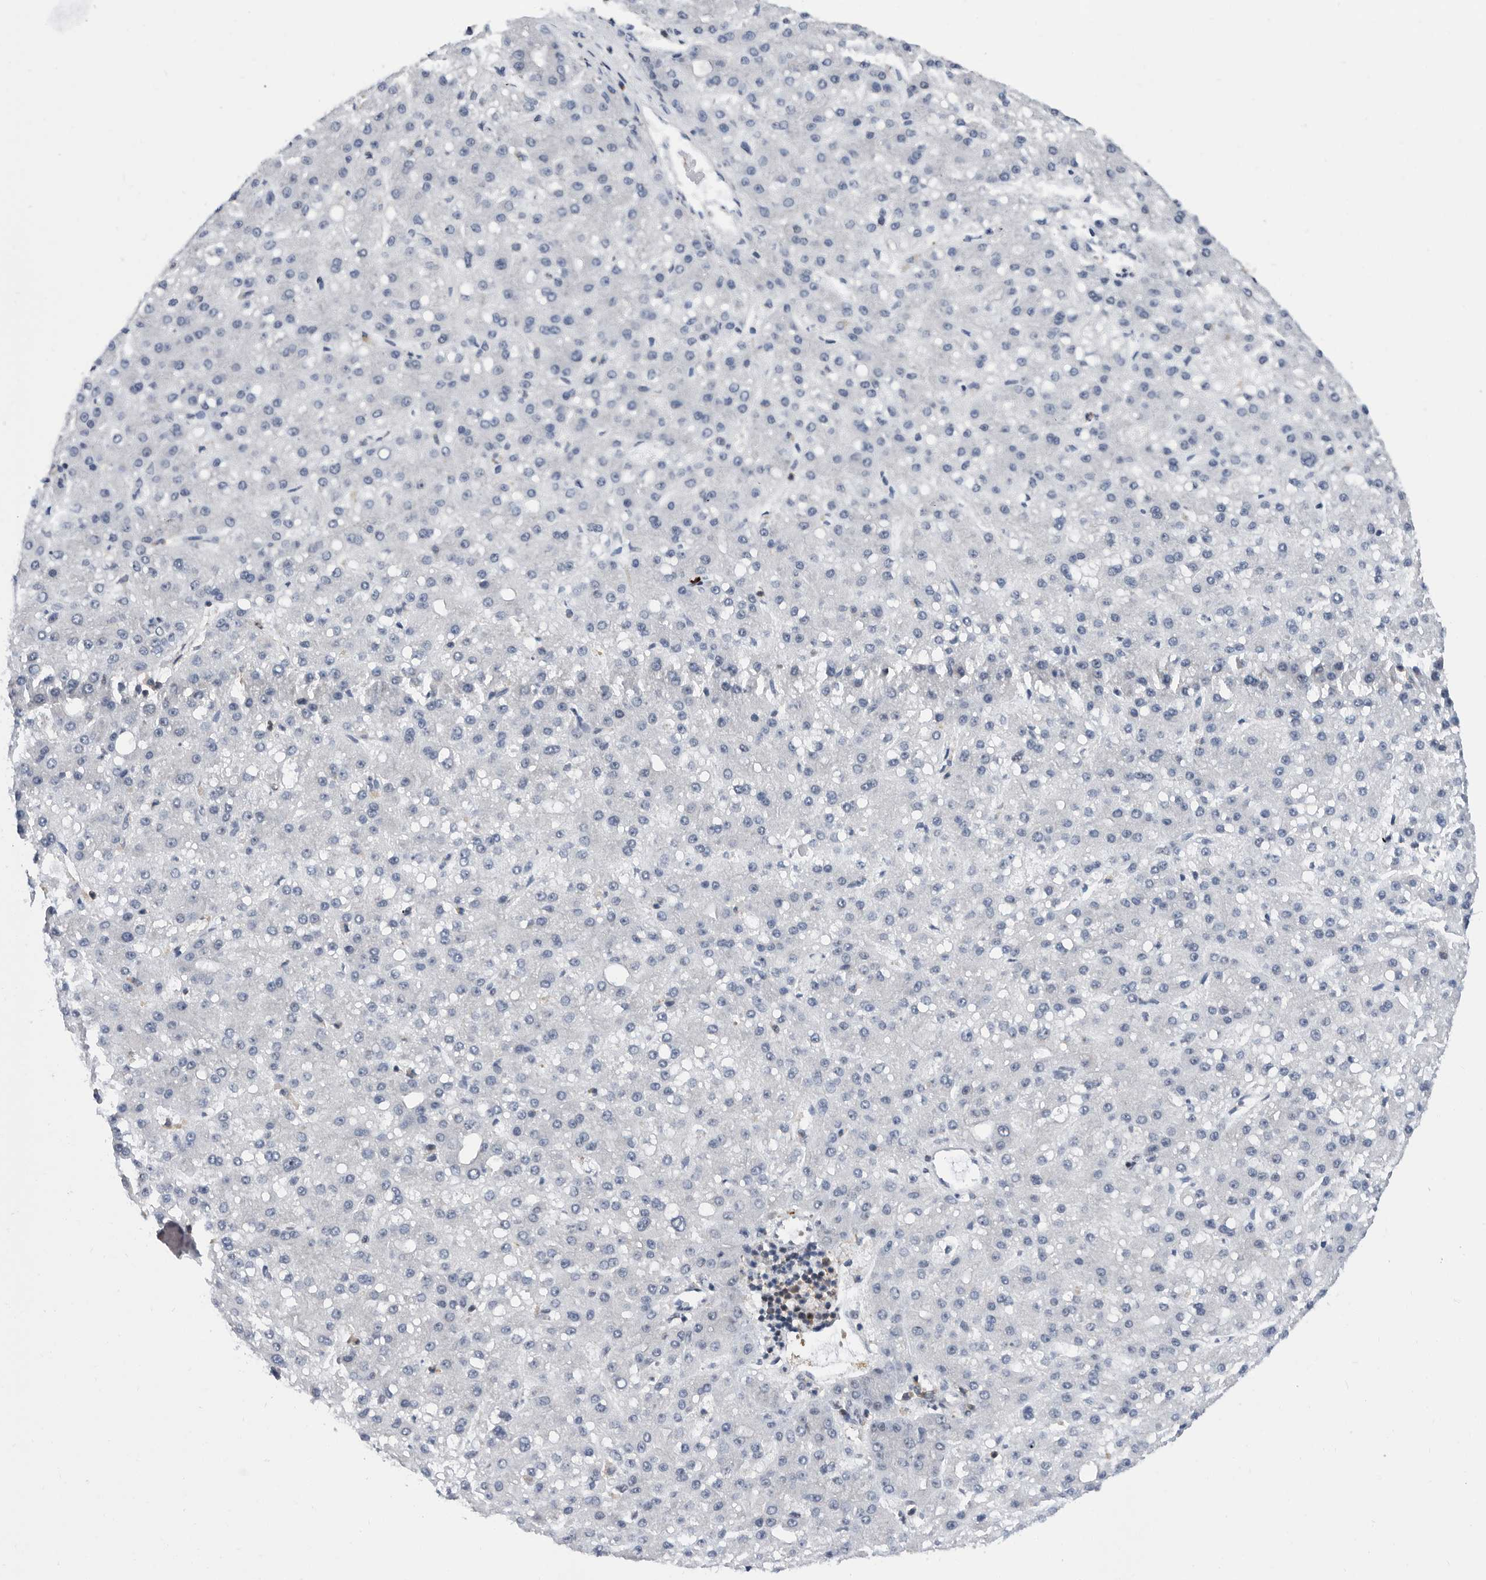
{"staining": {"intensity": "negative", "quantity": "none", "location": "none"}, "tissue": "liver cancer", "cell_type": "Tumor cells", "image_type": "cancer", "snomed": [{"axis": "morphology", "description": "Carcinoma, Hepatocellular, NOS"}, {"axis": "topography", "description": "Liver"}], "caption": "Image shows no protein expression in tumor cells of hepatocellular carcinoma (liver) tissue. Brightfield microscopy of immunohistochemistry (IHC) stained with DAB (3,3'-diaminobenzidine) (brown) and hematoxylin (blue), captured at high magnification.", "gene": "ZNF260", "patient": {"sex": "male", "age": 67}}